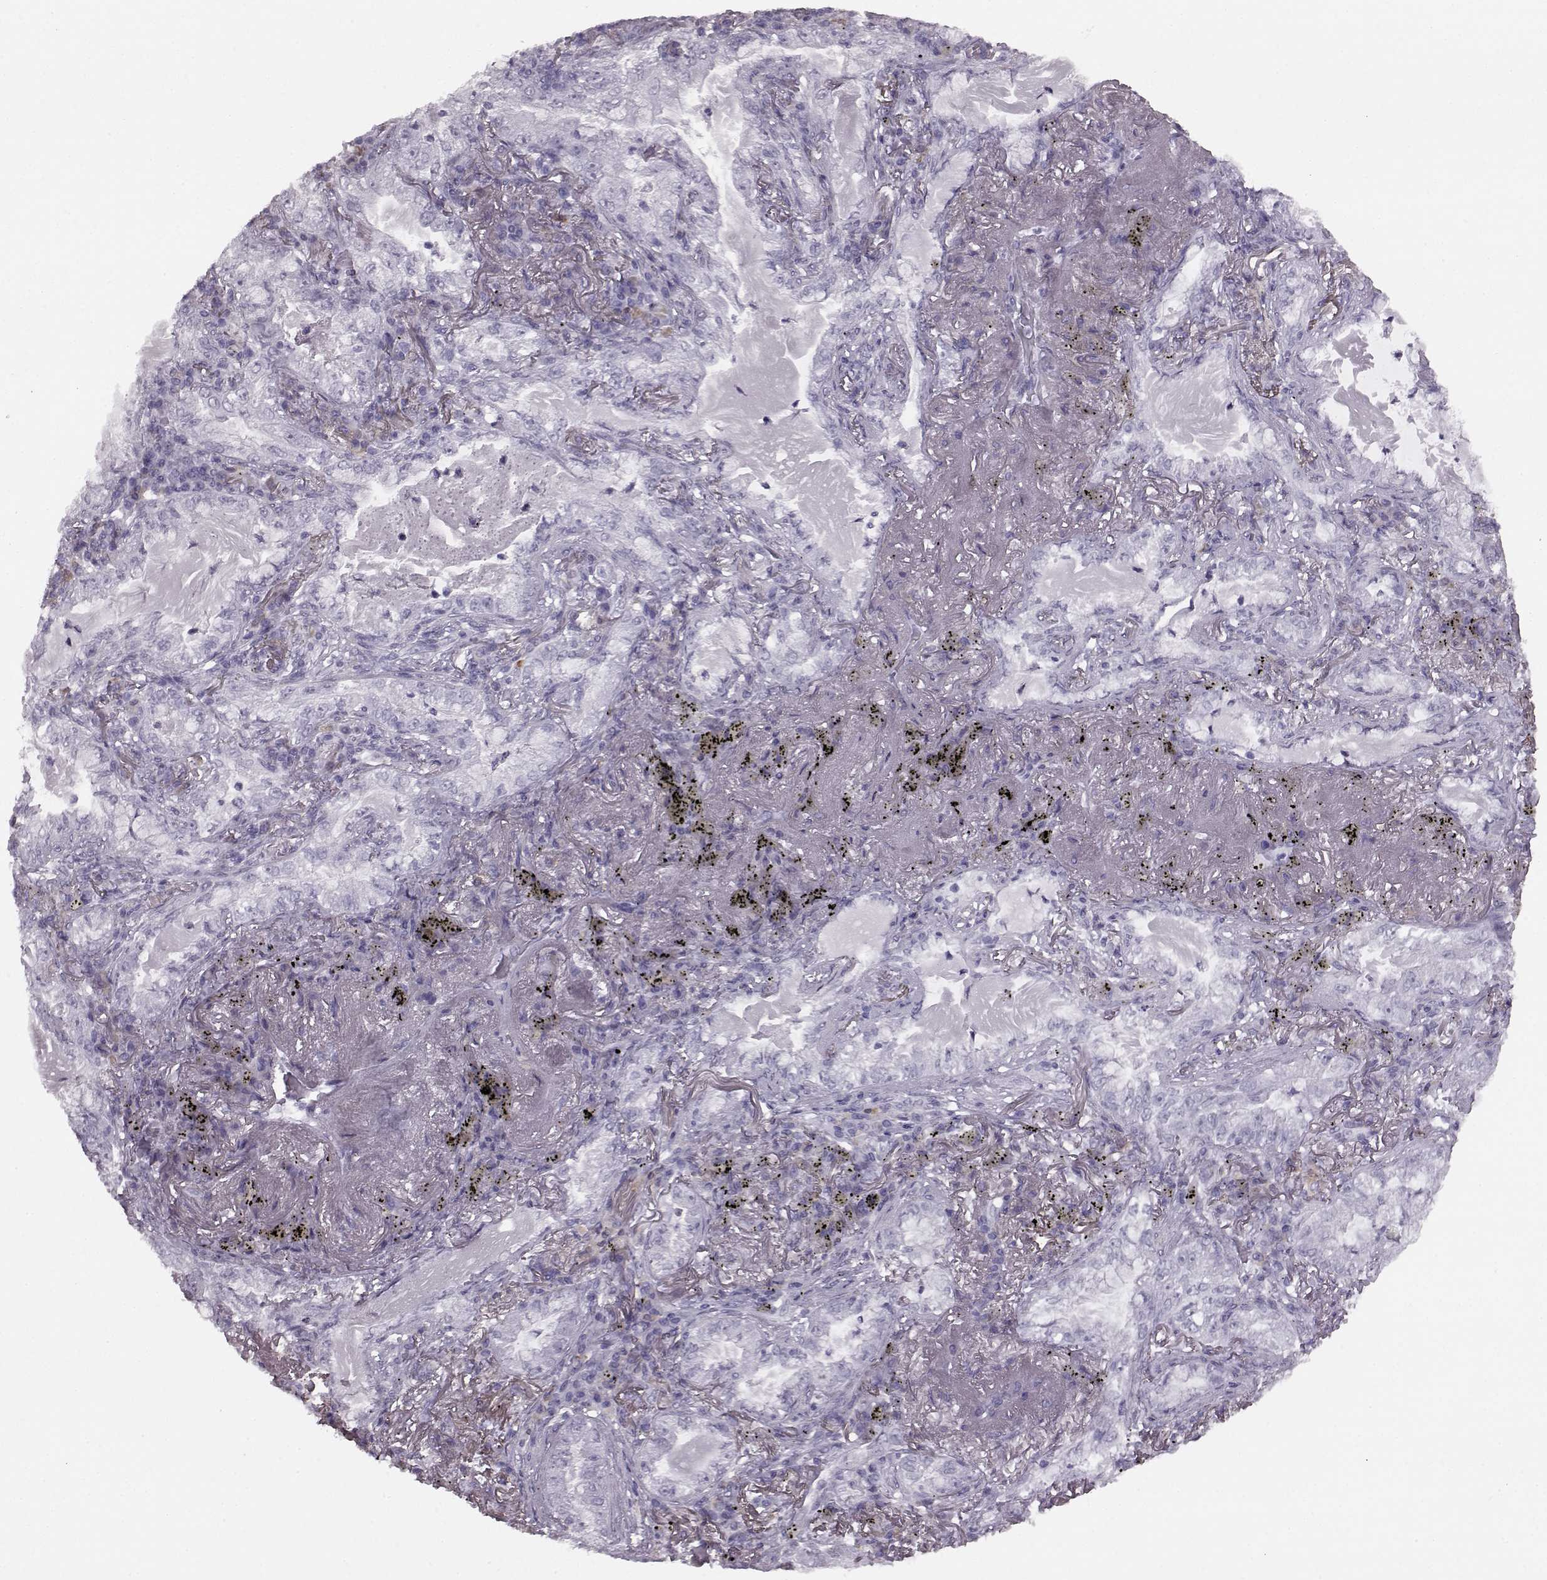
{"staining": {"intensity": "negative", "quantity": "none", "location": "none"}, "tissue": "lung cancer", "cell_type": "Tumor cells", "image_type": "cancer", "snomed": [{"axis": "morphology", "description": "Adenocarcinoma, NOS"}, {"axis": "topography", "description": "Lung"}], "caption": "Immunohistochemical staining of adenocarcinoma (lung) reveals no significant positivity in tumor cells.", "gene": "JSRP1", "patient": {"sex": "female", "age": 73}}